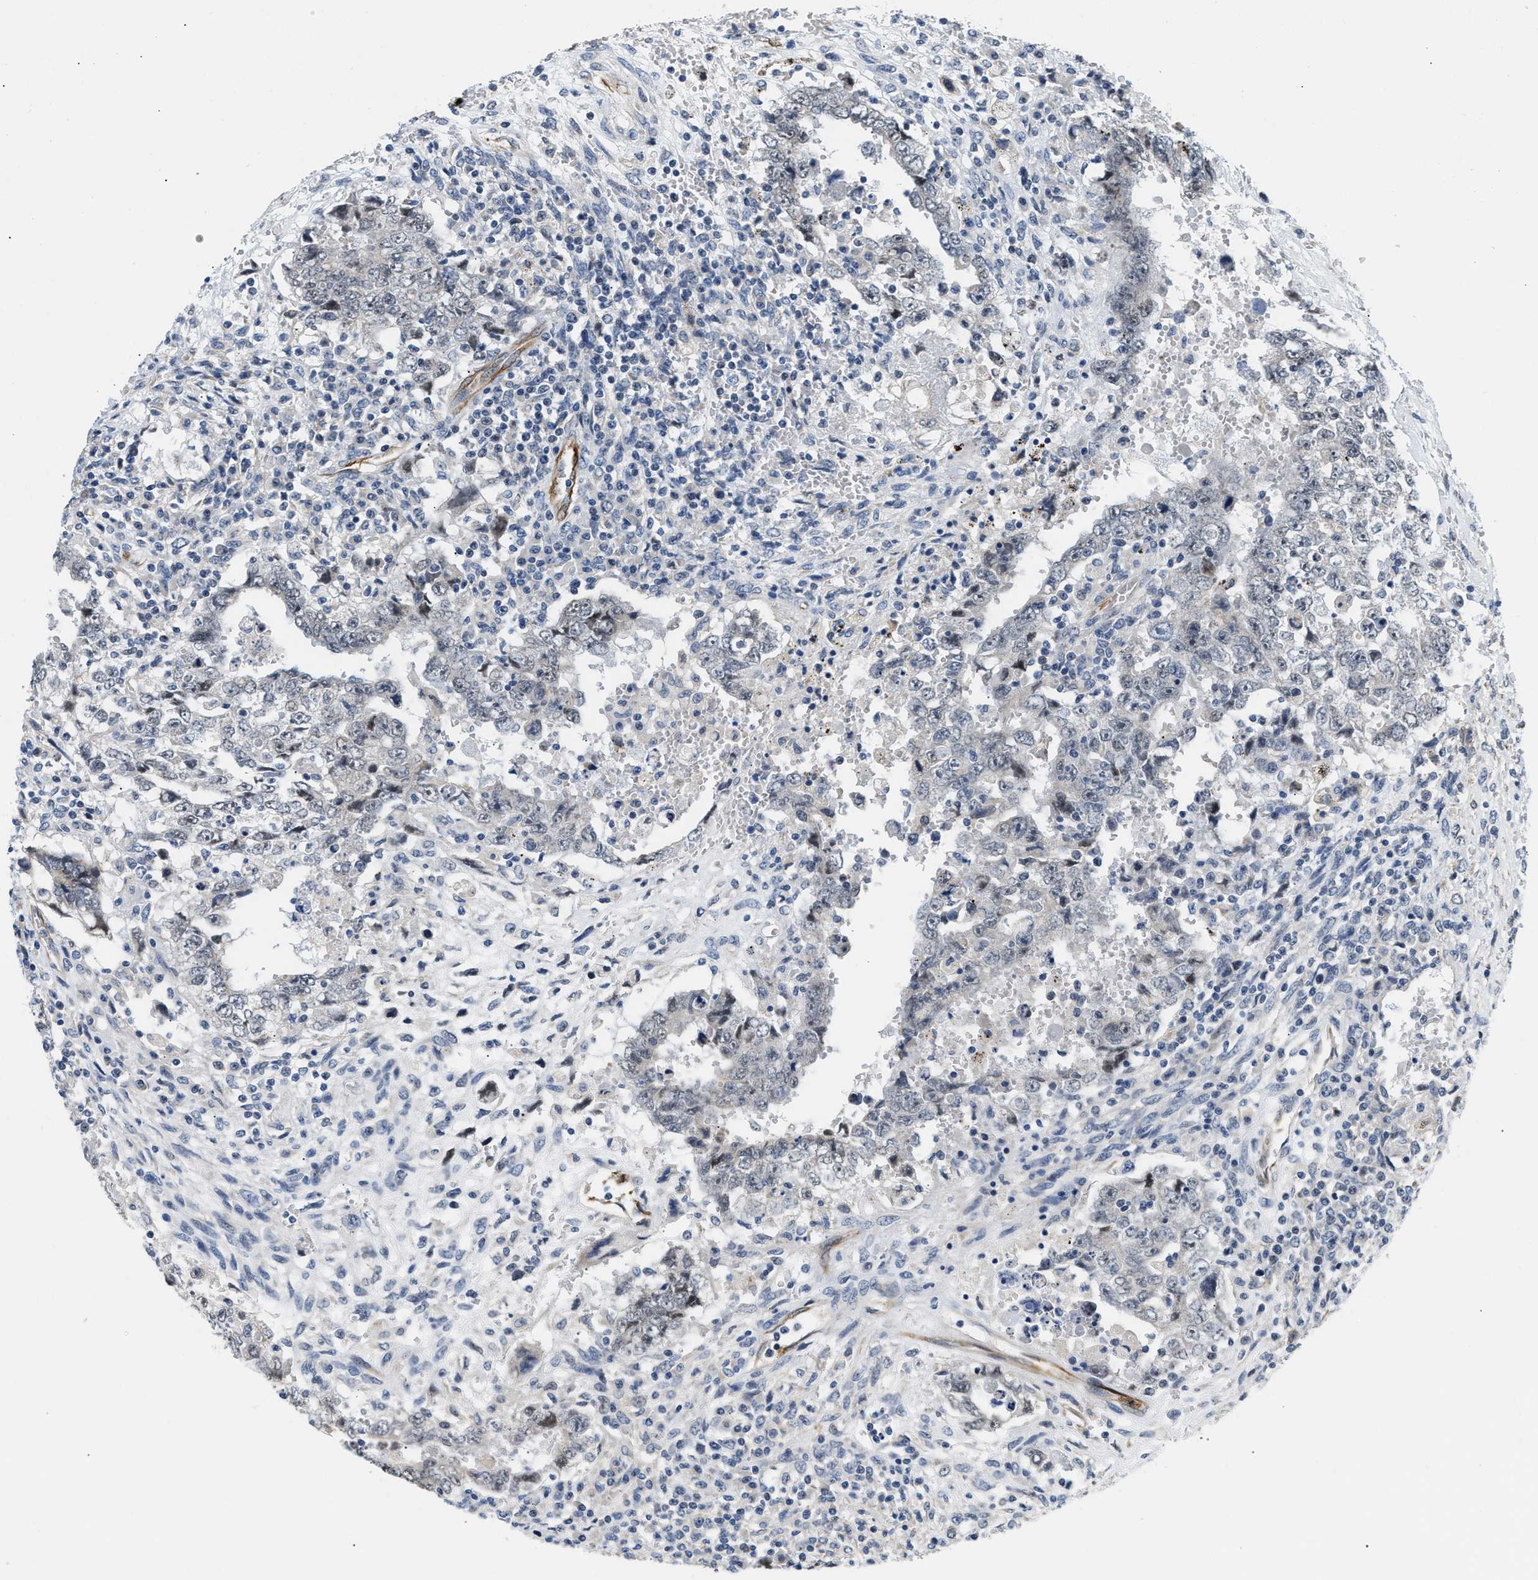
{"staining": {"intensity": "negative", "quantity": "none", "location": "none"}, "tissue": "testis cancer", "cell_type": "Tumor cells", "image_type": "cancer", "snomed": [{"axis": "morphology", "description": "Carcinoma, Embryonal, NOS"}, {"axis": "topography", "description": "Testis"}], "caption": "Immunohistochemistry image of embryonal carcinoma (testis) stained for a protein (brown), which demonstrates no positivity in tumor cells.", "gene": "CLGN", "patient": {"sex": "male", "age": 26}}